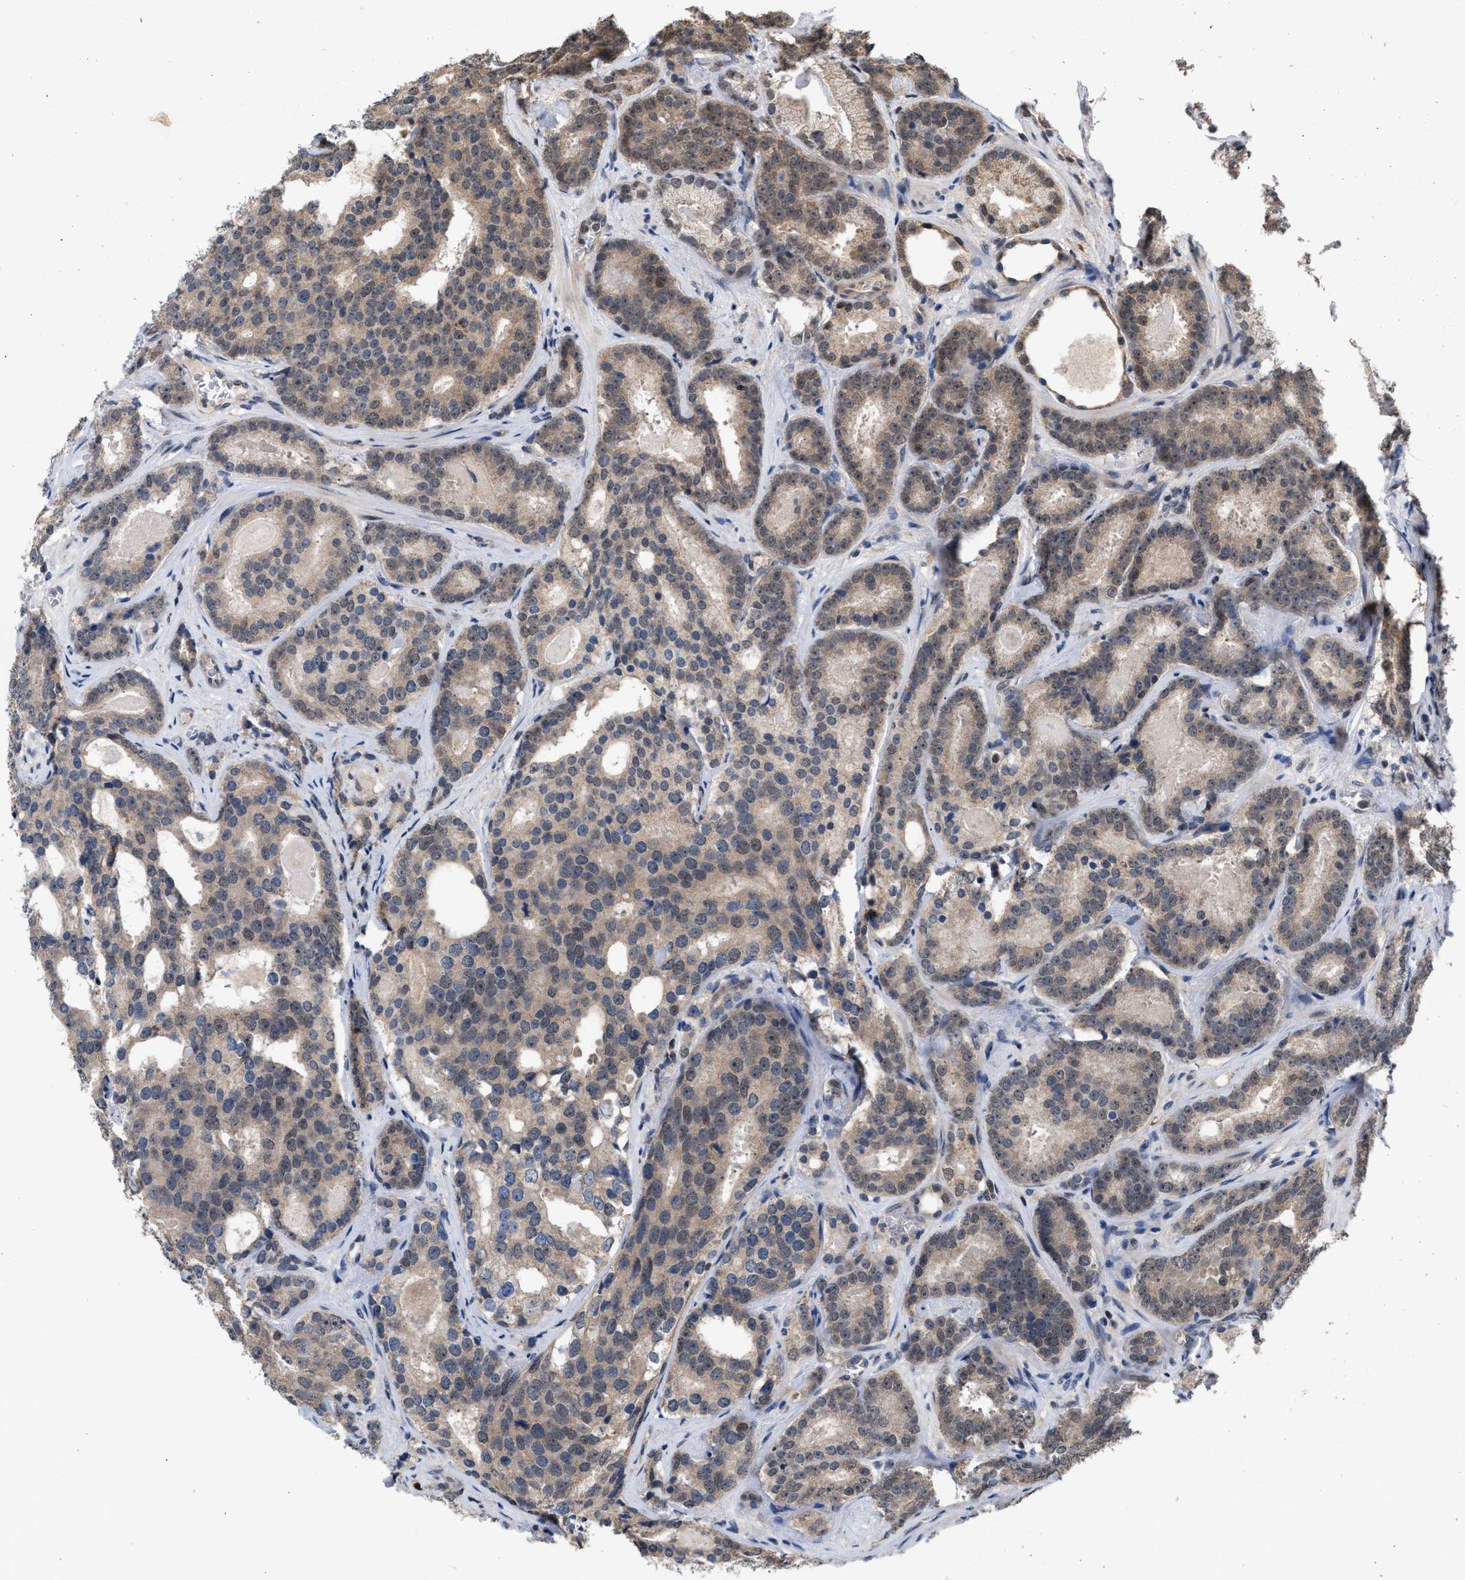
{"staining": {"intensity": "weak", "quantity": "25%-75%", "location": "cytoplasmic/membranous"}, "tissue": "prostate cancer", "cell_type": "Tumor cells", "image_type": "cancer", "snomed": [{"axis": "morphology", "description": "Adenocarcinoma, High grade"}, {"axis": "topography", "description": "Prostate"}], "caption": "Tumor cells reveal weak cytoplasmic/membranous expression in about 25%-75% of cells in prostate cancer (high-grade adenocarcinoma).", "gene": "C9orf78", "patient": {"sex": "male", "age": 60}}